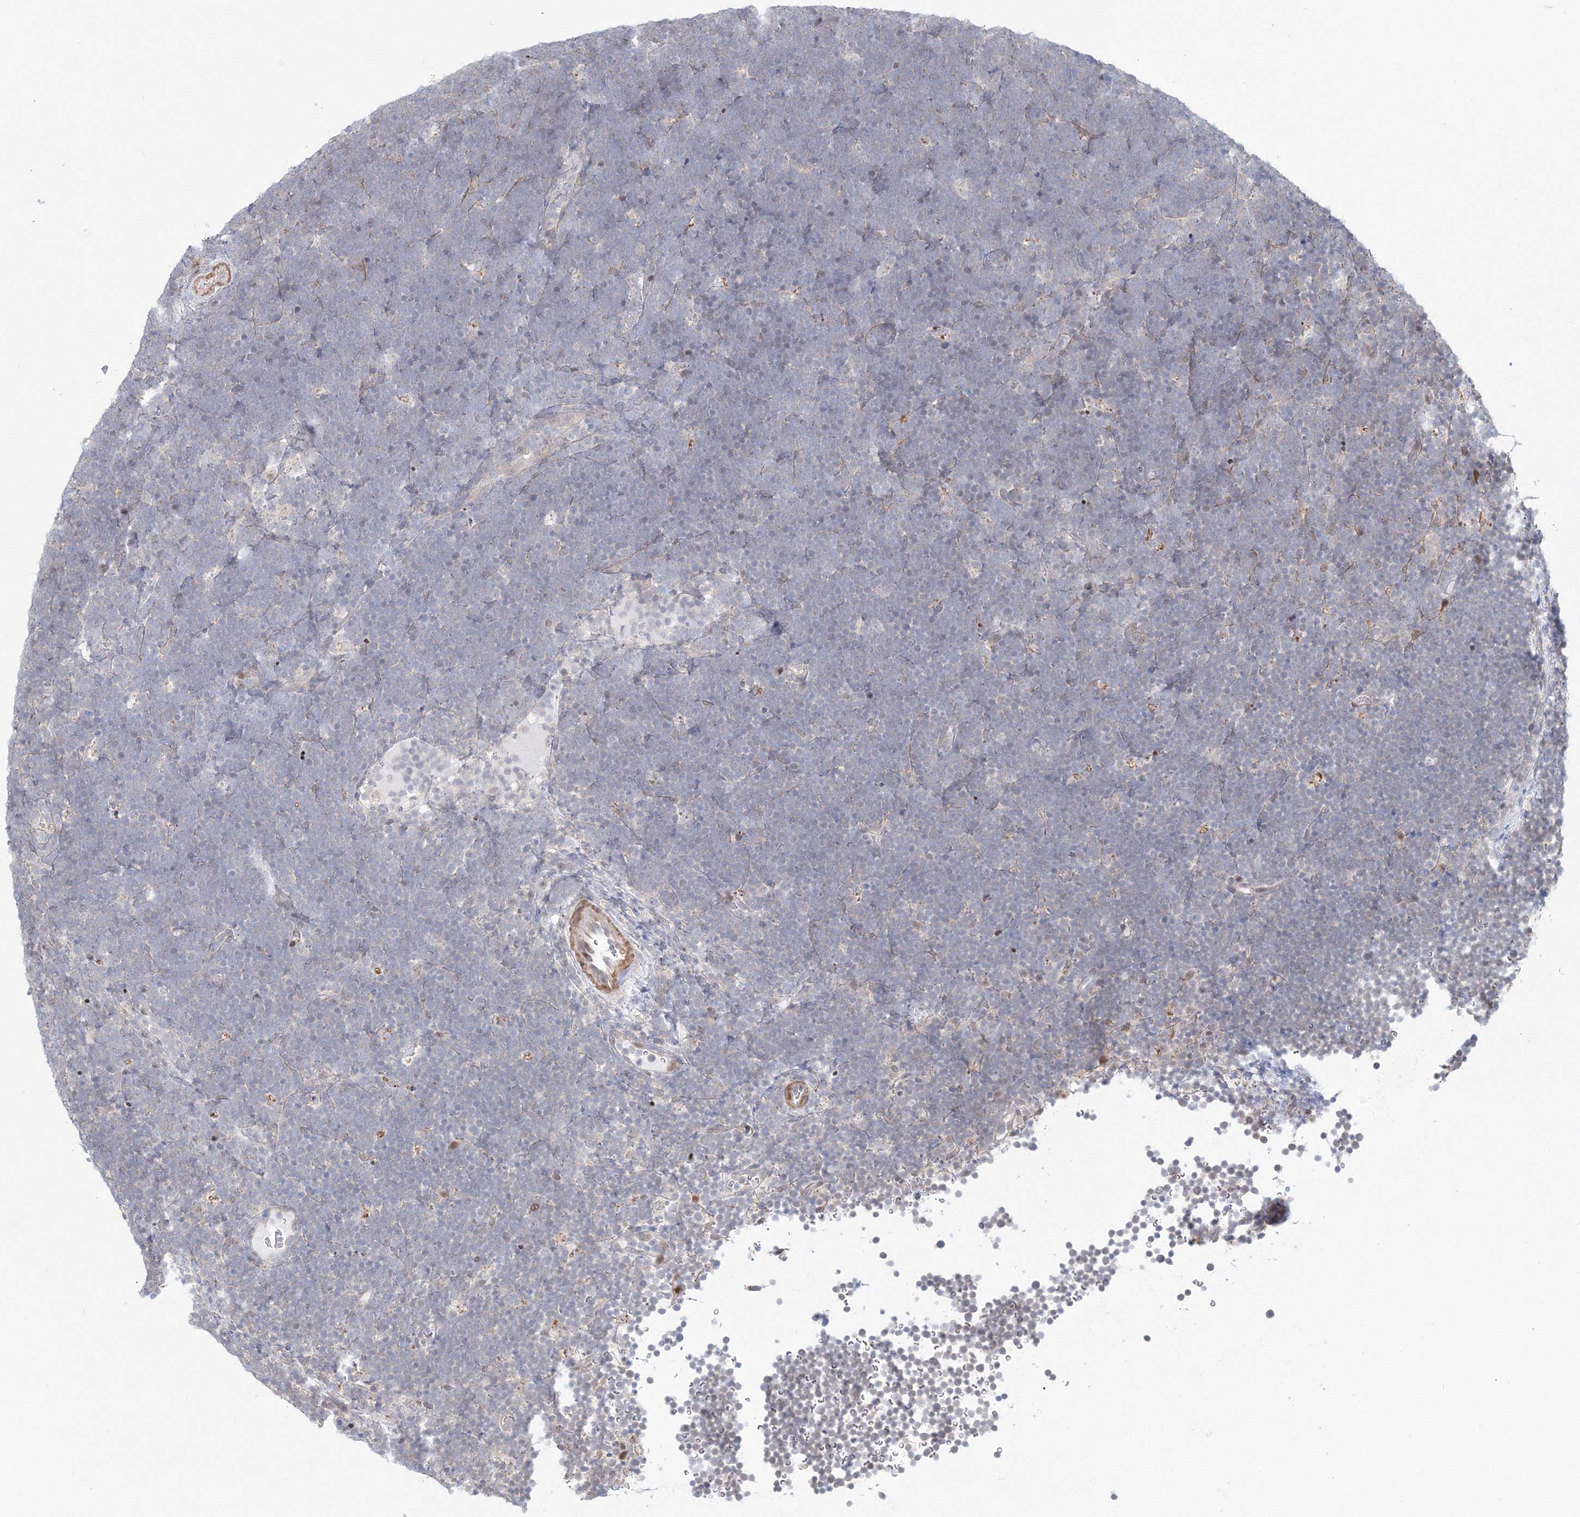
{"staining": {"intensity": "negative", "quantity": "none", "location": "none"}, "tissue": "lymphoma", "cell_type": "Tumor cells", "image_type": "cancer", "snomed": [{"axis": "morphology", "description": "Malignant lymphoma, non-Hodgkin's type, High grade"}, {"axis": "topography", "description": "Lymph node"}], "caption": "This photomicrograph is of lymphoma stained with immunohistochemistry (IHC) to label a protein in brown with the nuclei are counter-stained blue. There is no expression in tumor cells.", "gene": "ARHGAP21", "patient": {"sex": "male", "age": 13}}